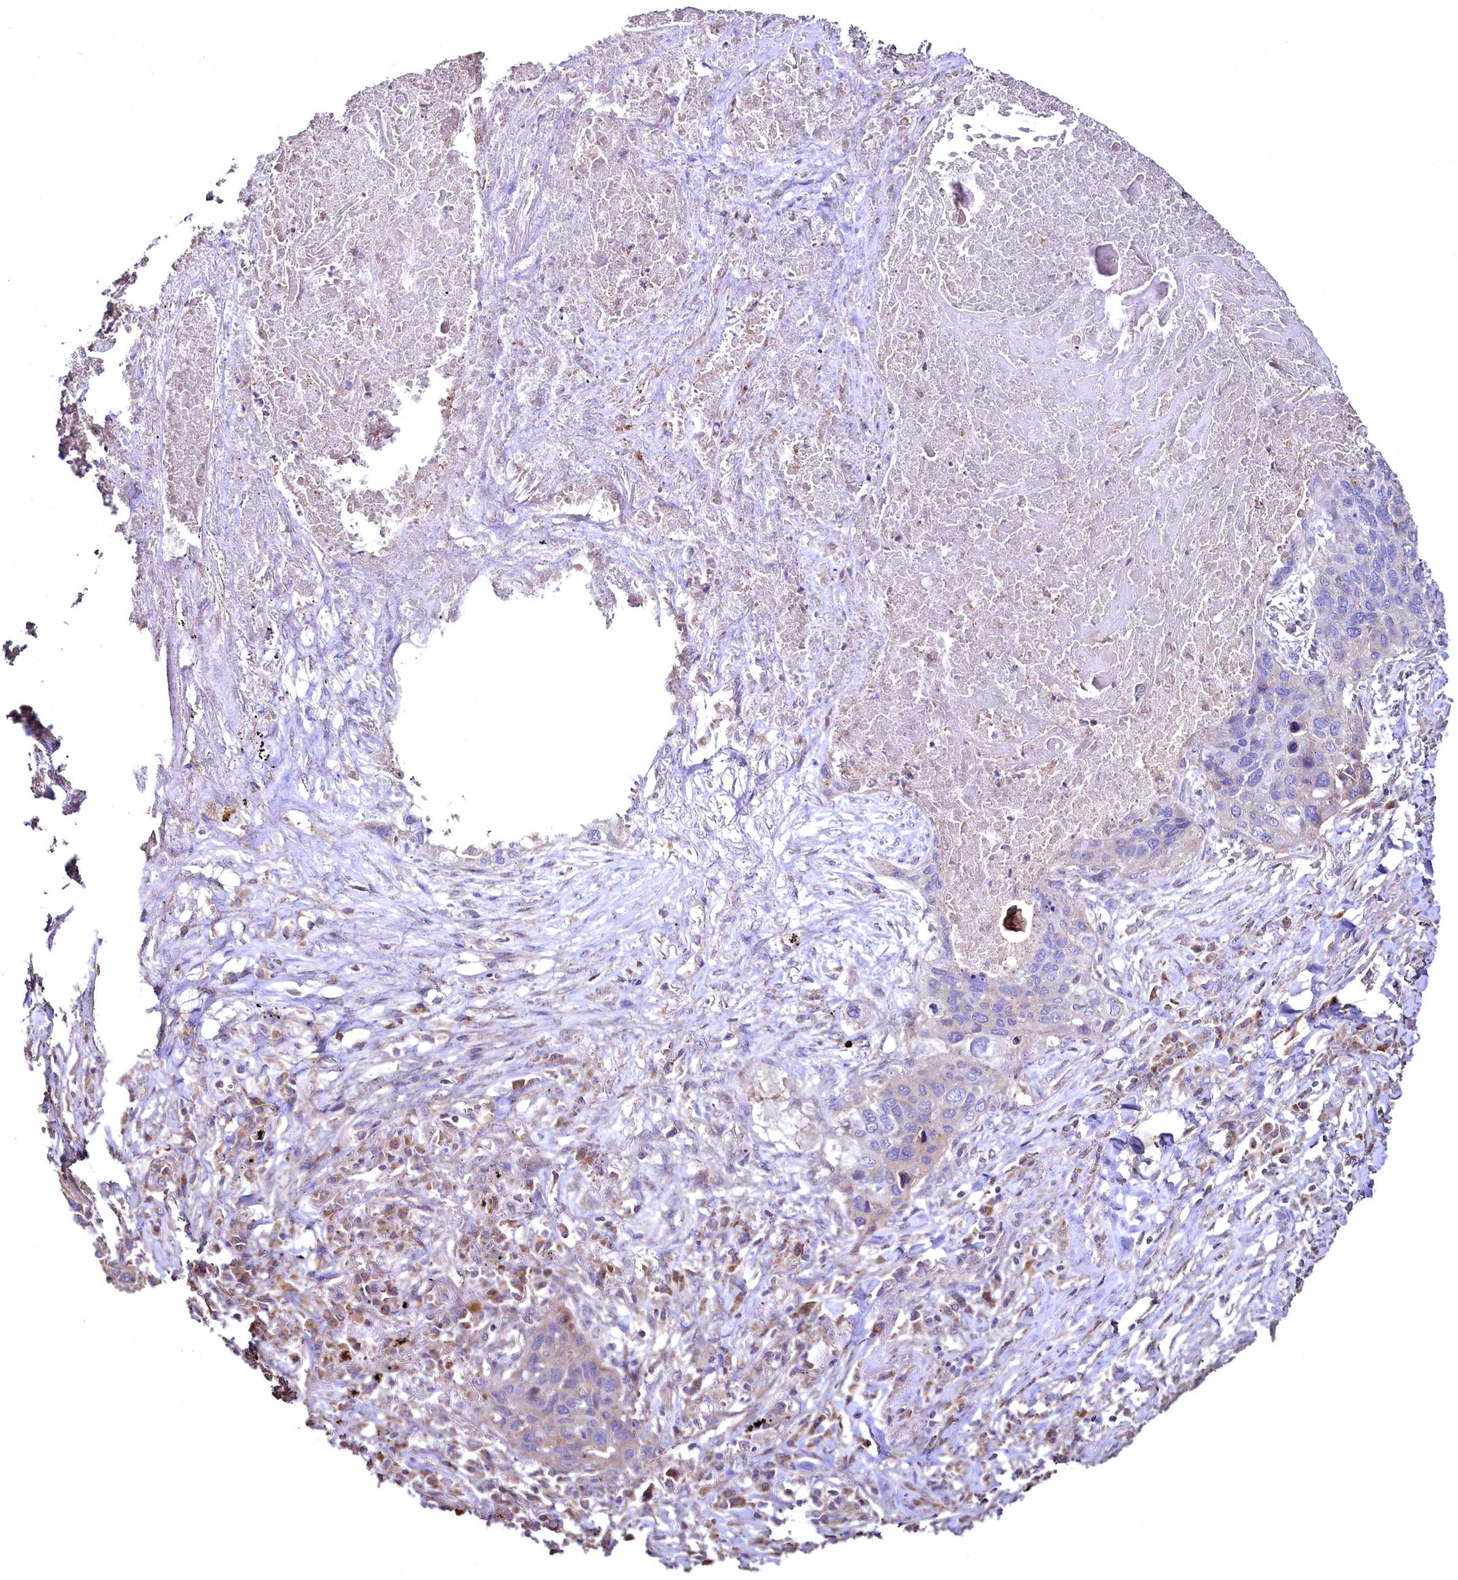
{"staining": {"intensity": "weak", "quantity": "<25%", "location": "cytoplasmic/membranous"}, "tissue": "lung cancer", "cell_type": "Tumor cells", "image_type": "cancer", "snomed": [{"axis": "morphology", "description": "Squamous cell carcinoma, NOS"}, {"axis": "topography", "description": "Lung"}], "caption": "Immunohistochemistry (IHC) of squamous cell carcinoma (lung) shows no expression in tumor cells.", "gene": "TBCEL", "patient": {"sex": "female", "age": 63}}